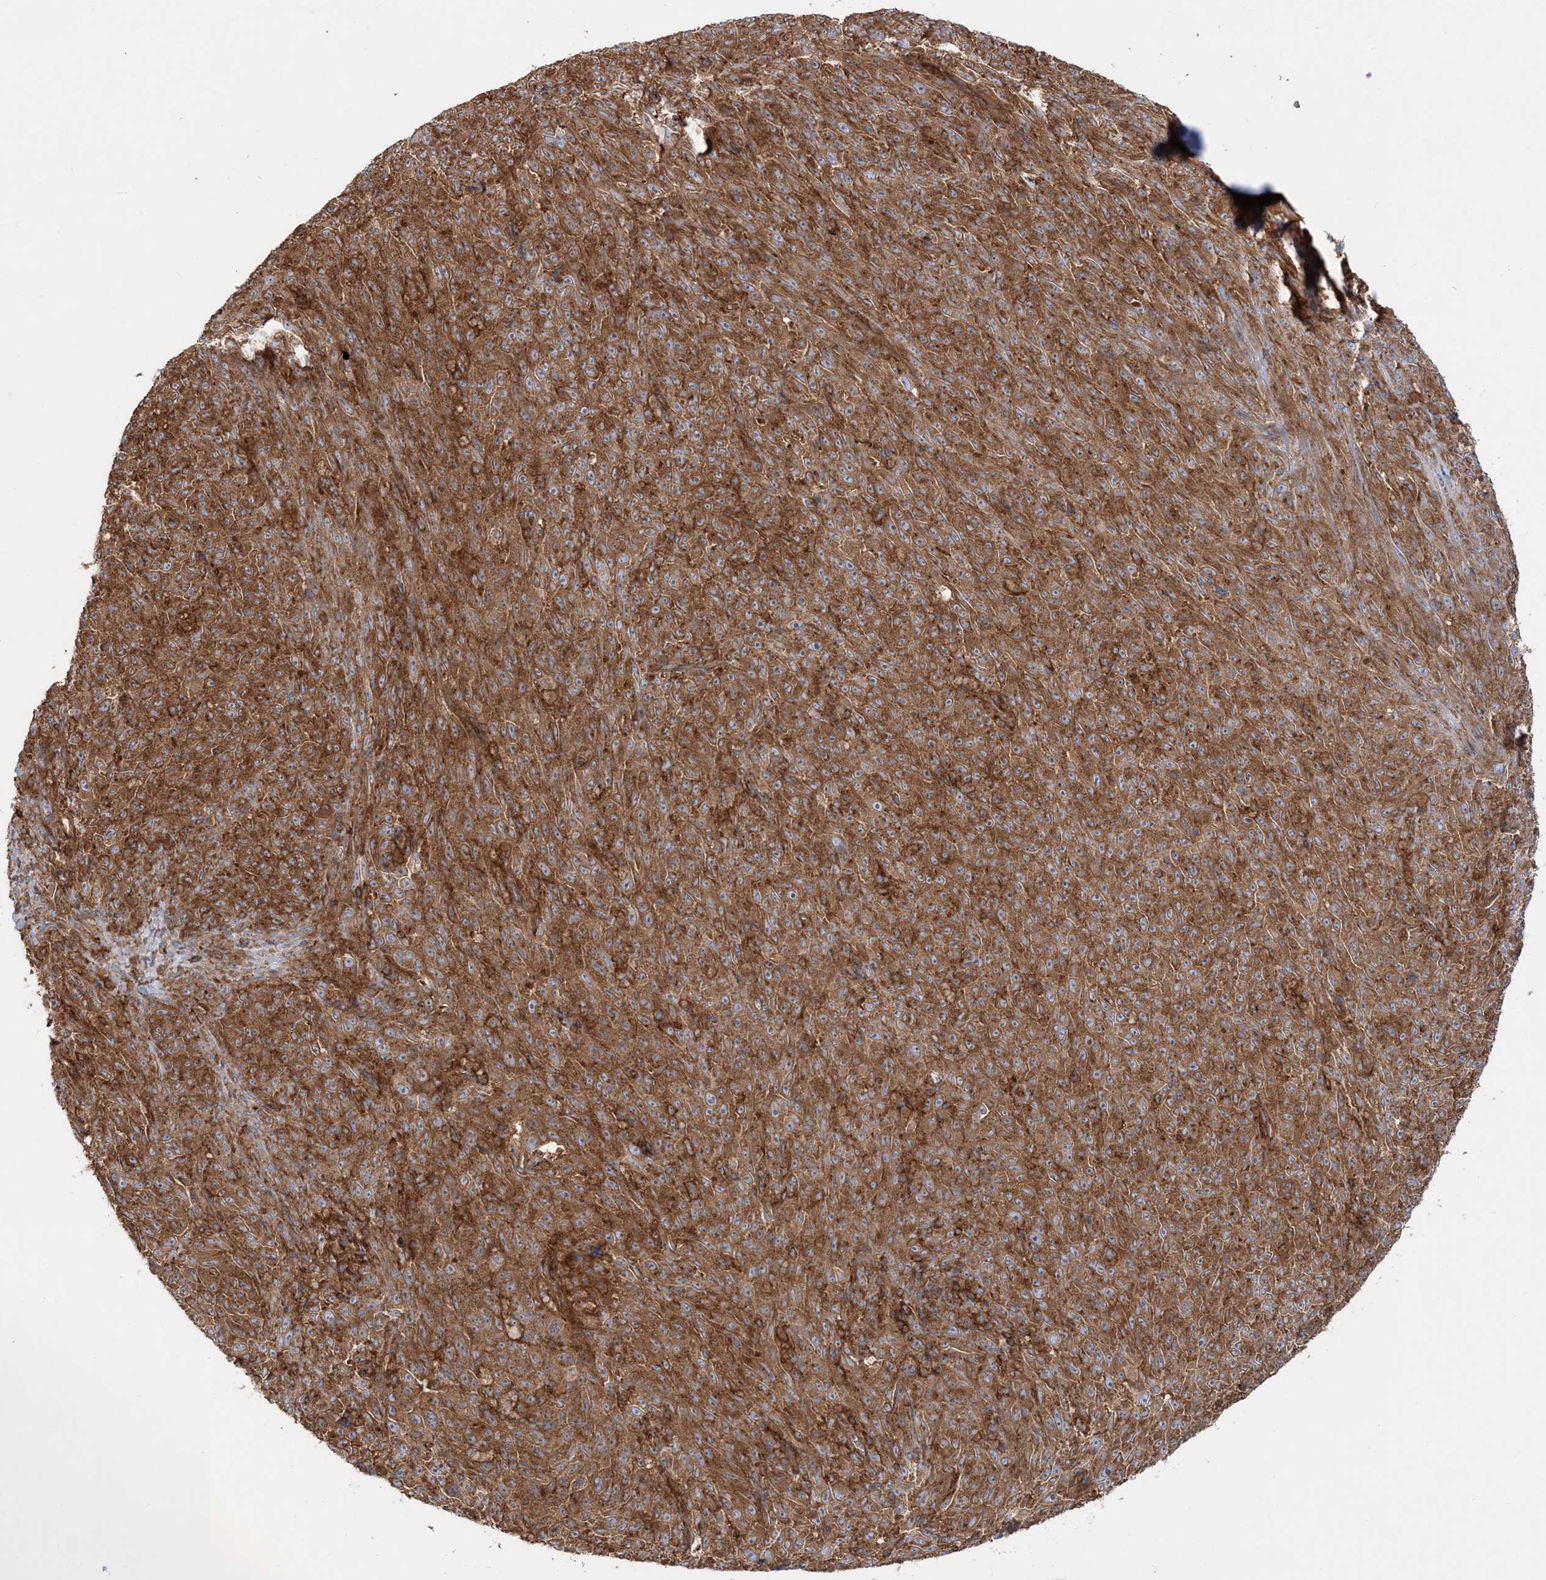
{"staining": {"intensity": "moderate", "quantity": ">75%", "location": "cytoplasmic/membranous"}, "tissue": "melanoma", "cell_type": "Tumor cells", "image_type": "cancer", "snomed": [{"axis": "morphology", "description": "Malignant melanoma, NOS"}, {"axis": "topography", "description": "Skin"}], "caption": "Tumor cells show medium levels of moderate cytoplasmic/membranous staining in approximately >75% of cells in melanoma.", "gene": "TBC1D5", "patient": {"sex": "female", "age": 82}}